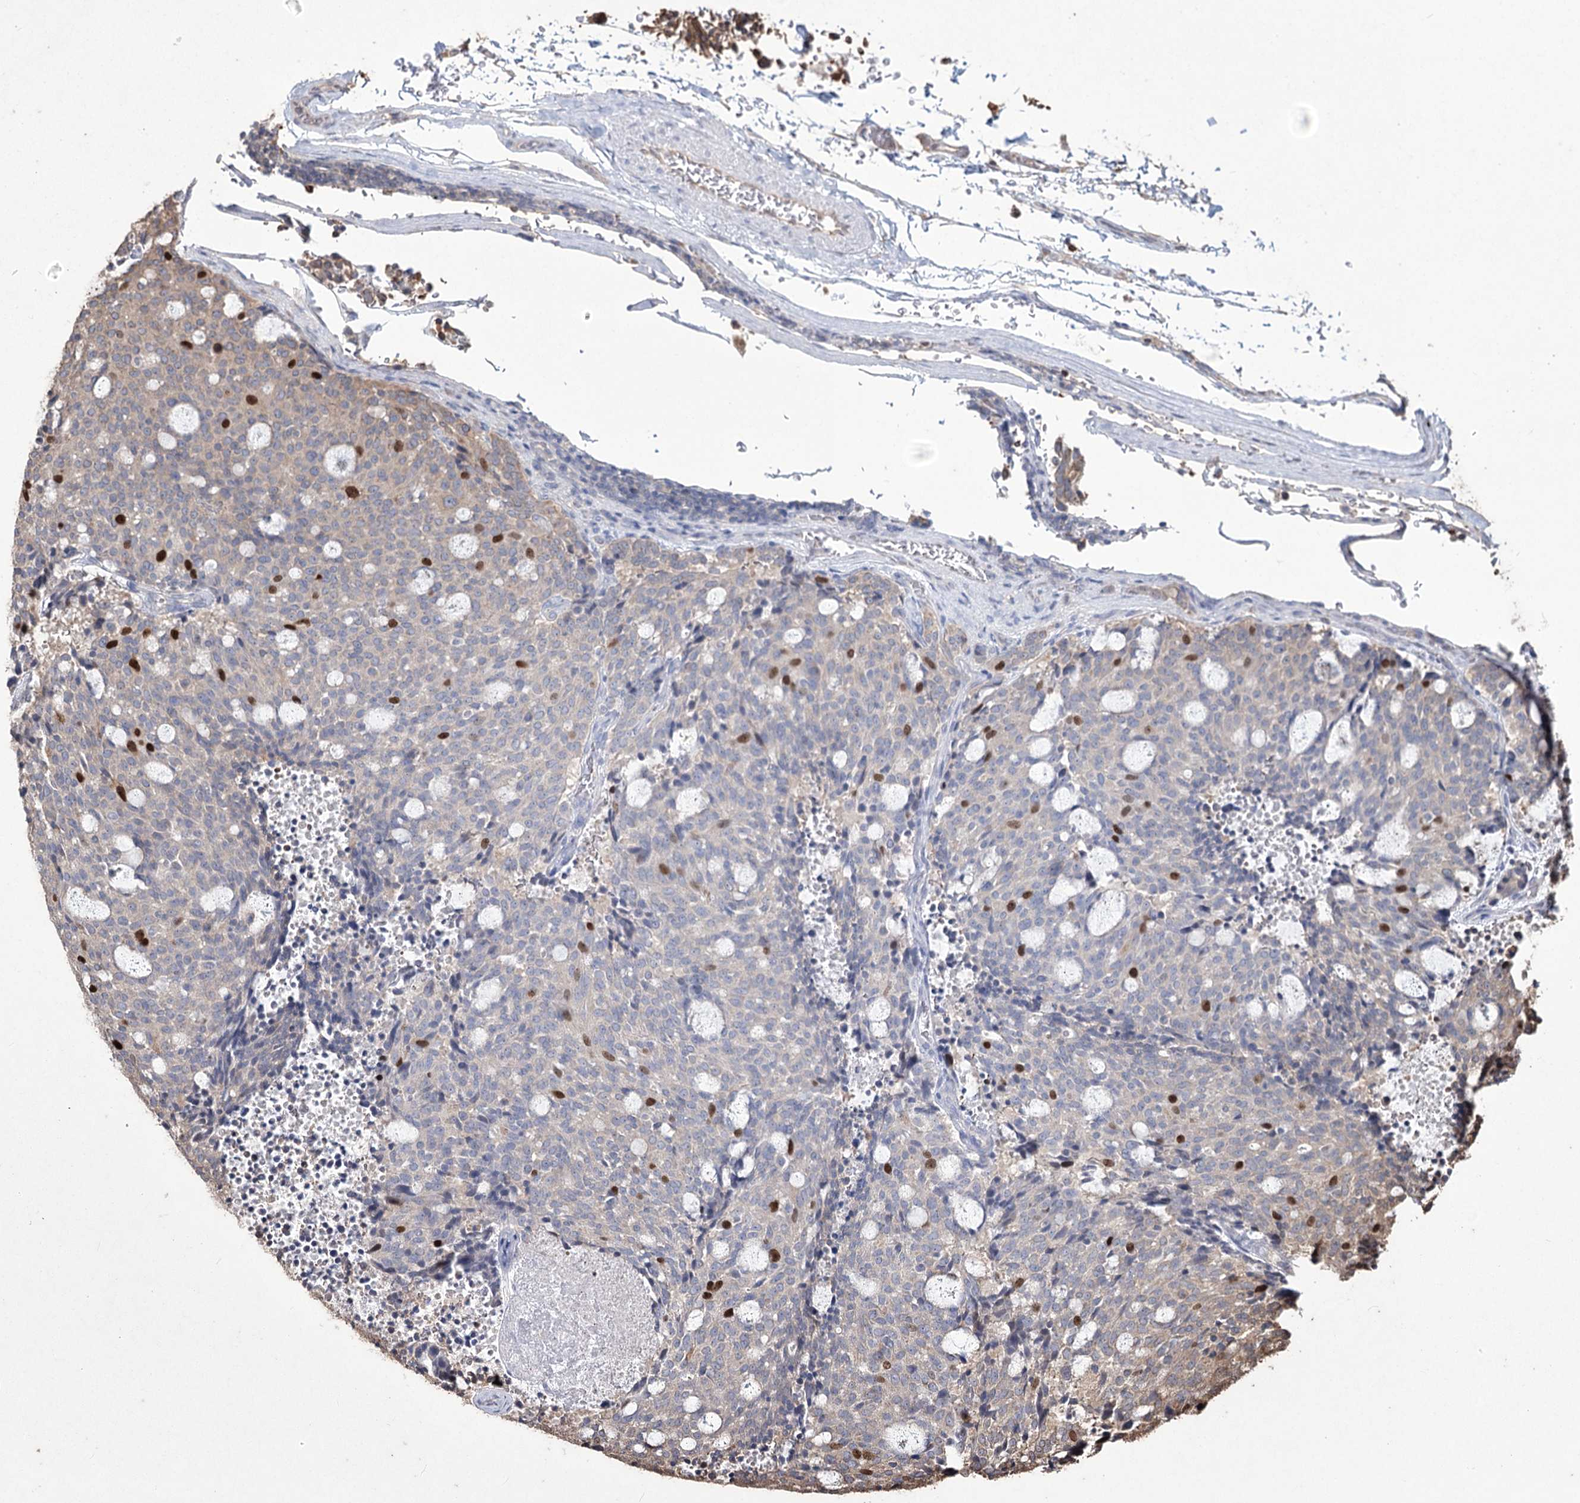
{"staining": {"intensity": "strong", "quantity": "<25%", "location": "nuclear"}, "tissue": "carcinoid", "cell_type": "Tumor cells", "image_type": "cancer", "snomed": [{"axis": "morphology", "description": "Carcinoid, malignant, NOS"}, {"axis": "topography", "description": "Pancreas"}], "caption": "Protein expression analysis of human carcinoid reveals strong nuclear expression in about <25% of tumor cells.", "gene": "PRC1", "patient": {"sex": "female", "age": 54}}